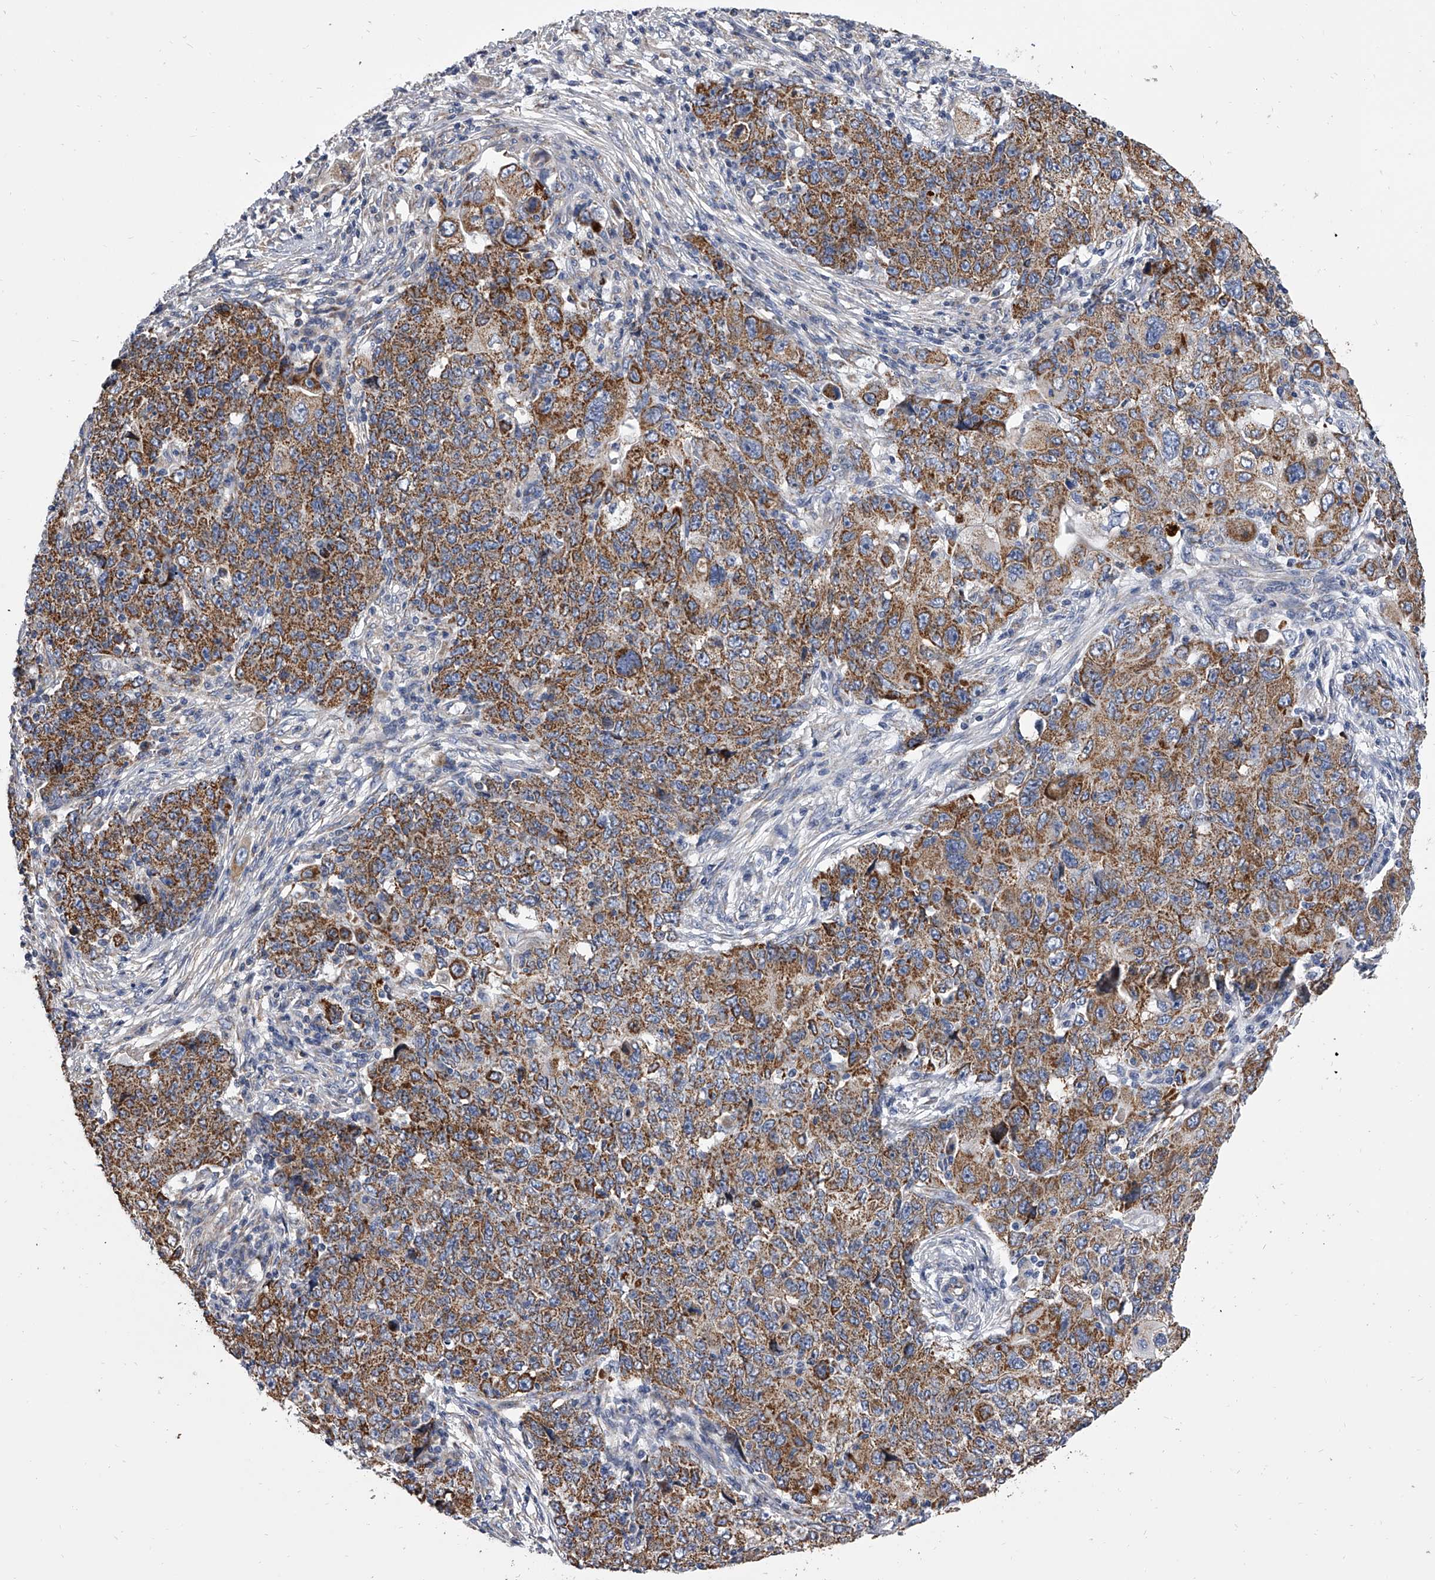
{"staining": {"intensity": "moderate", "quantity": ">75%", "location": "cytoplasmic/membranous"}, "tissue": "ovarian cancer", "cell_type": "Tumor cells", "image_type": "cancer", "snomed": [{"axis": "morphology", "description": "Carcinoma, endometroid"}, {"axis": "topography", "description": "Ovary"}], "caption": "Brown immunohistochemical staining in human ovarian cancer (endometroid carcinoma) demonstrates moderate cytoplasmic/membranous staining in approximately >75% of tumor cells.", "gene": "MRPL28", "patient": {"sex": "female", "age": 42}}